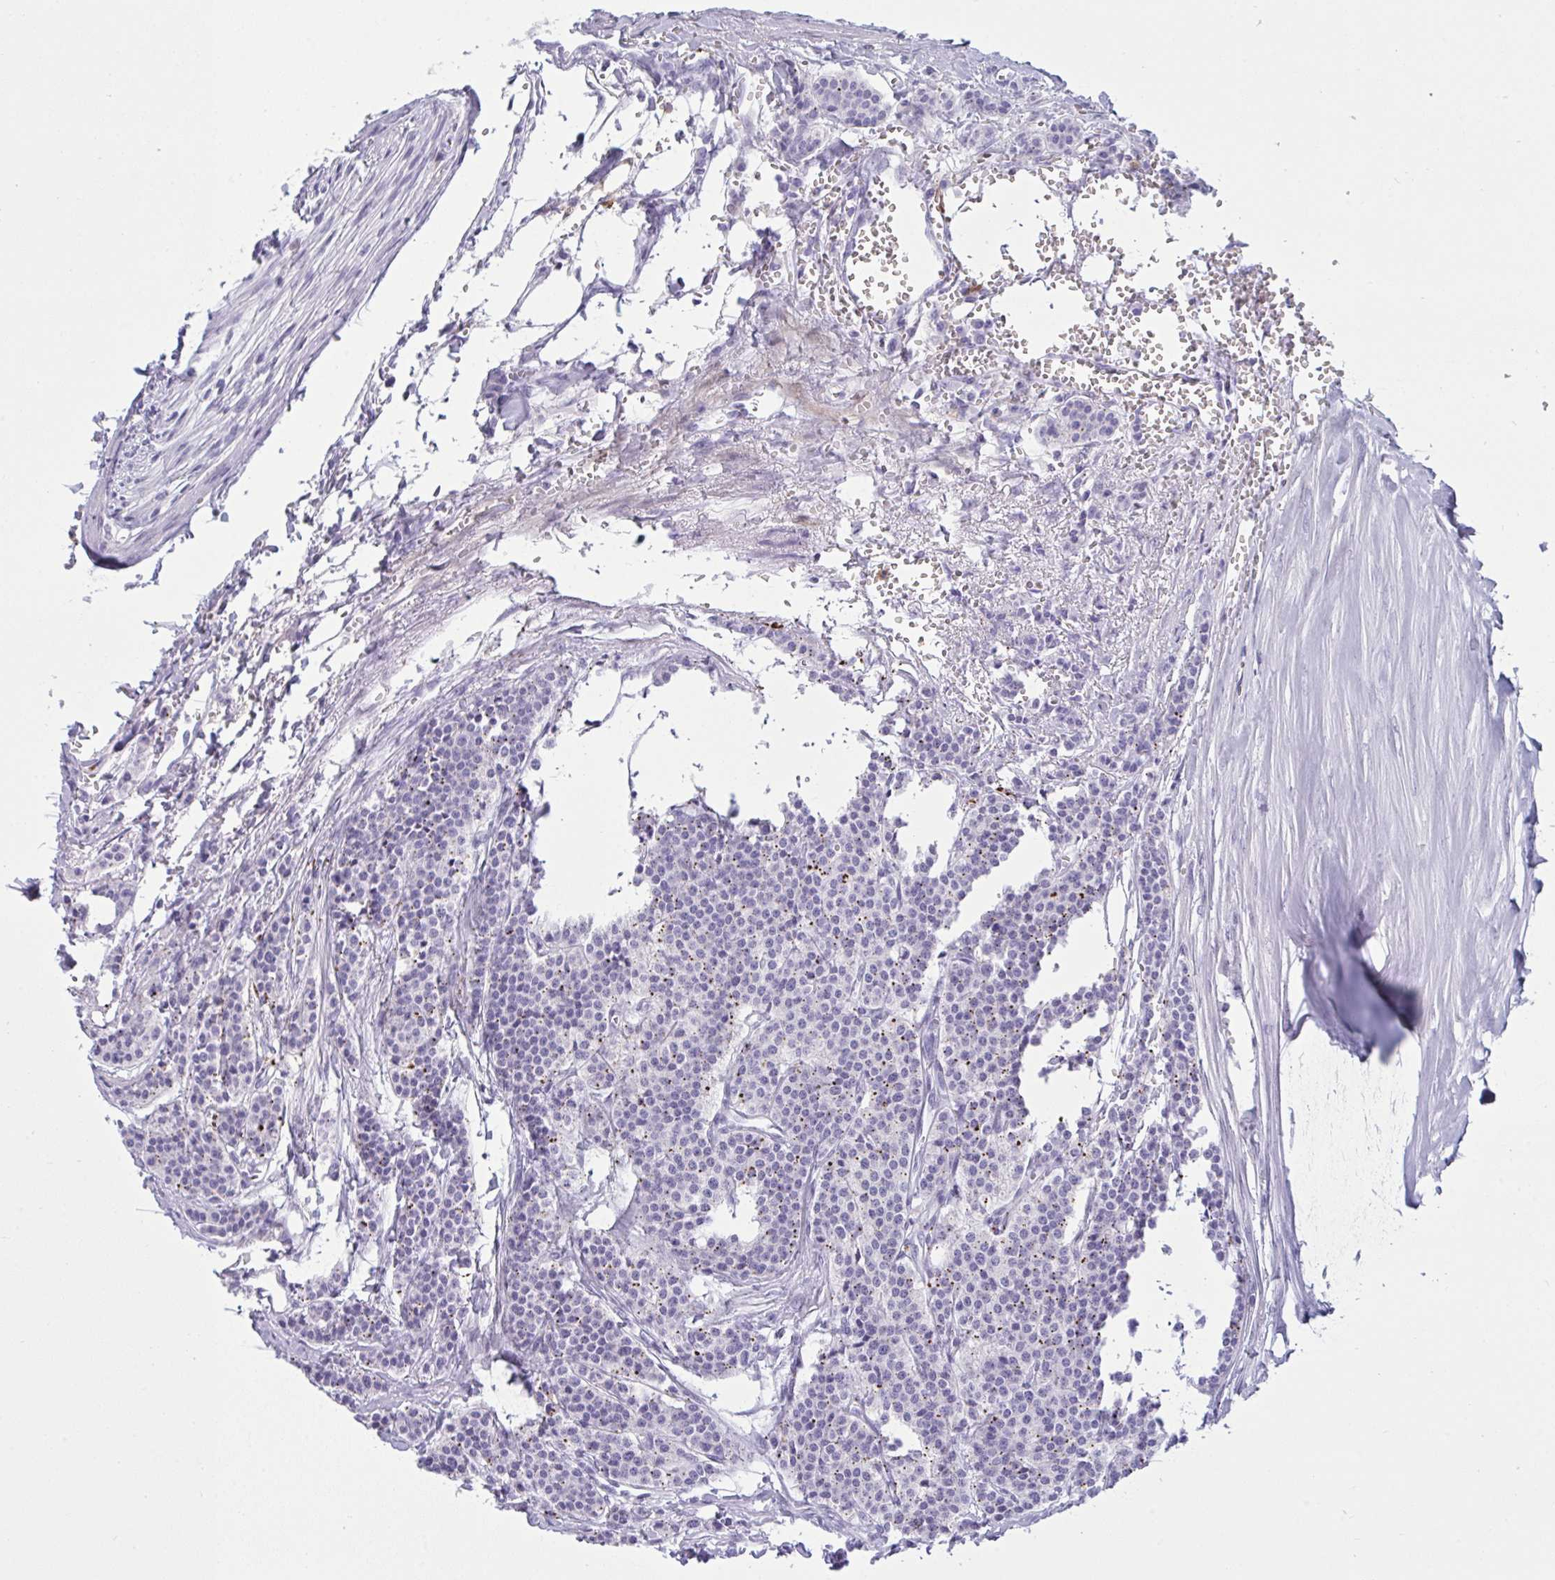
{"staining": {"intensity": "negative", "quantity": "none", "location": "none"}, "tissue": "carcinoid", "cell_type": "Tumor cells", "image_type": "cancer", "snomed": [{"axis": "morphology", "description": "Carcinoid, malignant, NOS"}, {"axis": "topography", "description": "Small intestine"}], "caption": "This is an IHC histopathology image of human carcinoid (malignant). There is no positivity in tumor cells.", "gene": "ARHGAP42", "patient": {"sex": "male", "age": 63}}